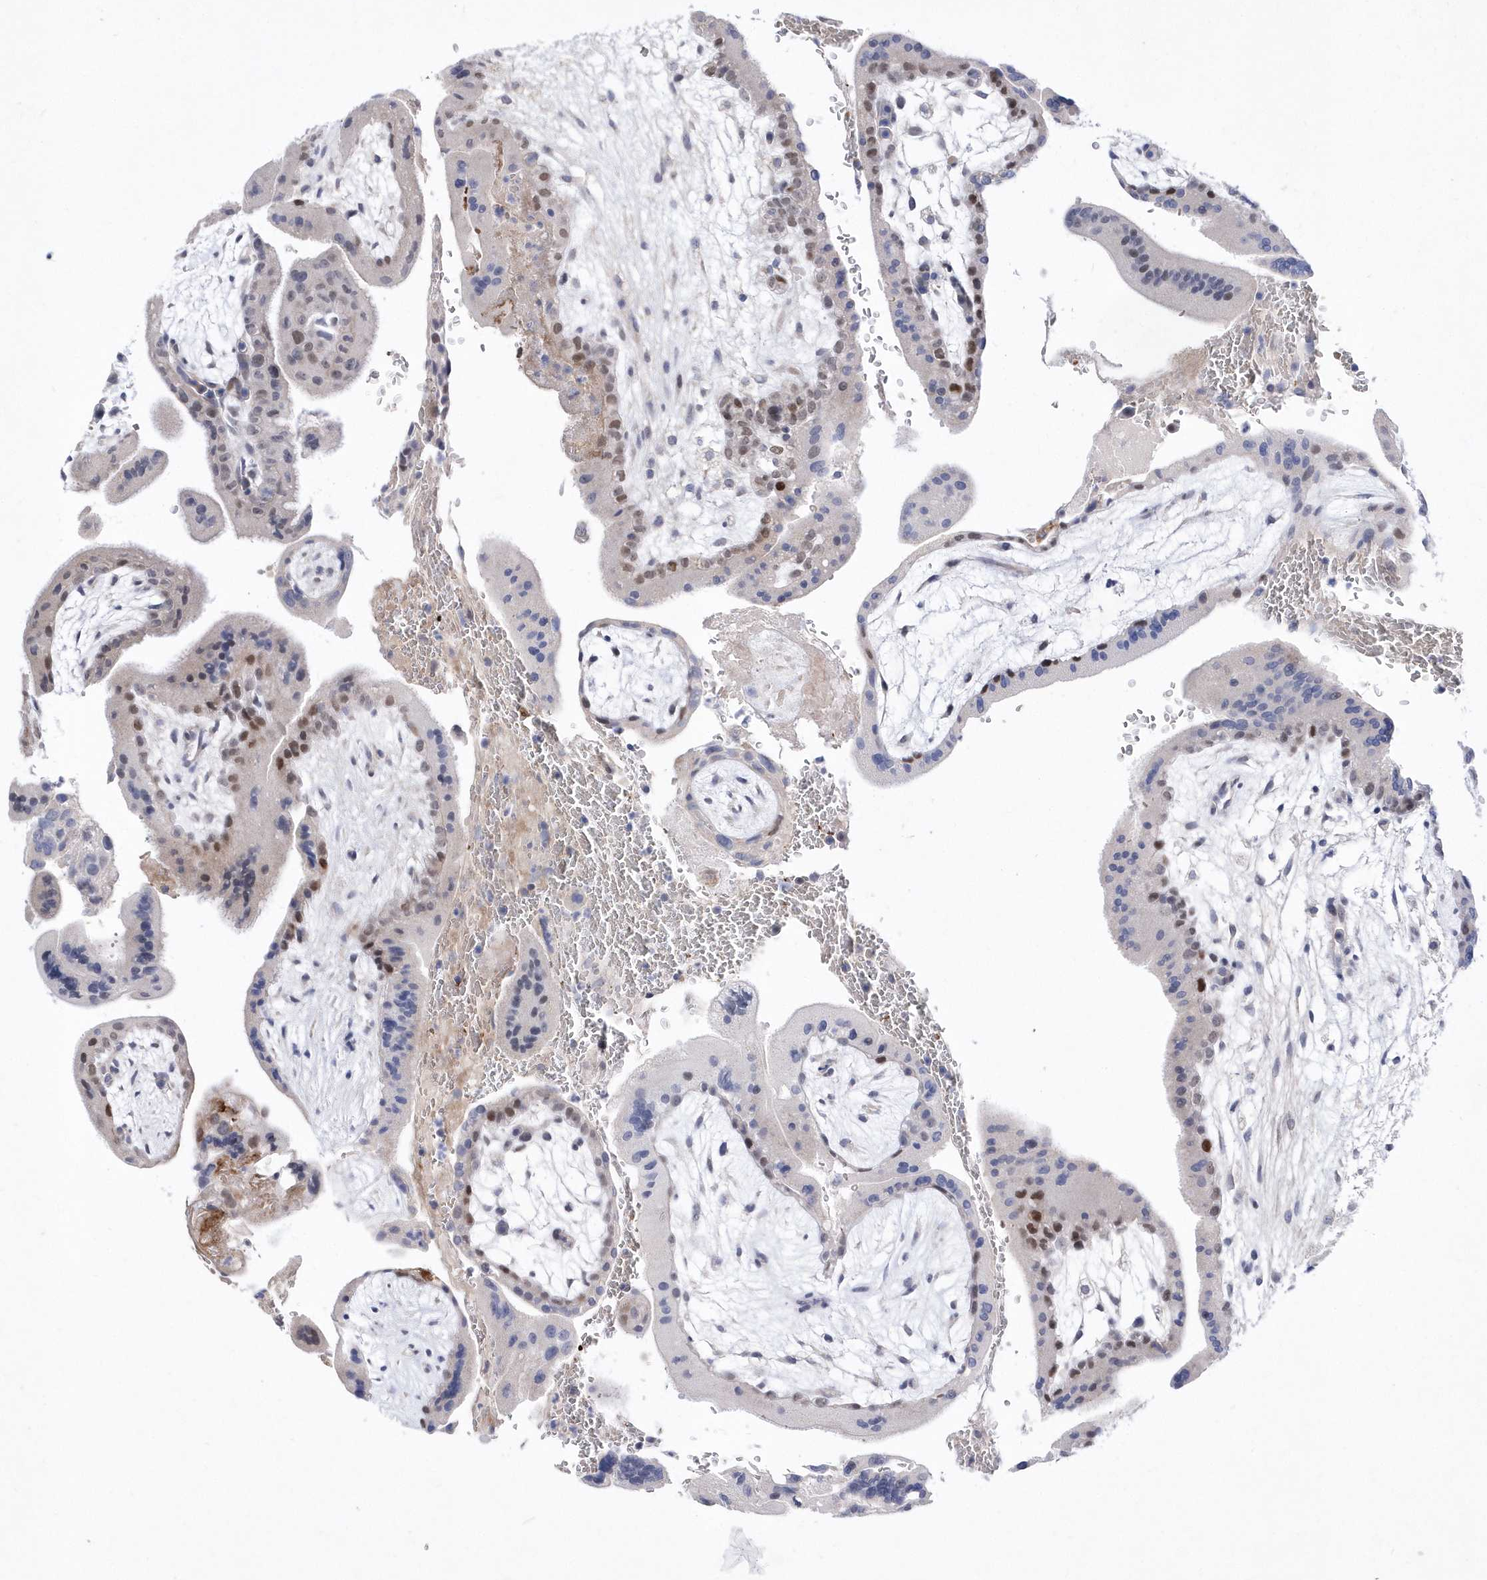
{"staining": {"intensity": "moderate", "quantity": "<25%", "location": "nuclear"}, "tissue": "placenta", "cell_type": "Trophoblastic cells", "image_type": "normal", "snomed": [{"axis": "morphology", "description": "Normal tissue, NOS"}, {"axis": "topography", "description": "Placenta"}], "caption": "Immunohistochemical staining of normal human placenta exhibits low levels of moderate nuclear positivity in about <25% of trophoblastic cells. (IHC, brightfield microscopy, high magnification).", "gene": "ZNF875", "patient": {"sex": "female", "age": 35}}